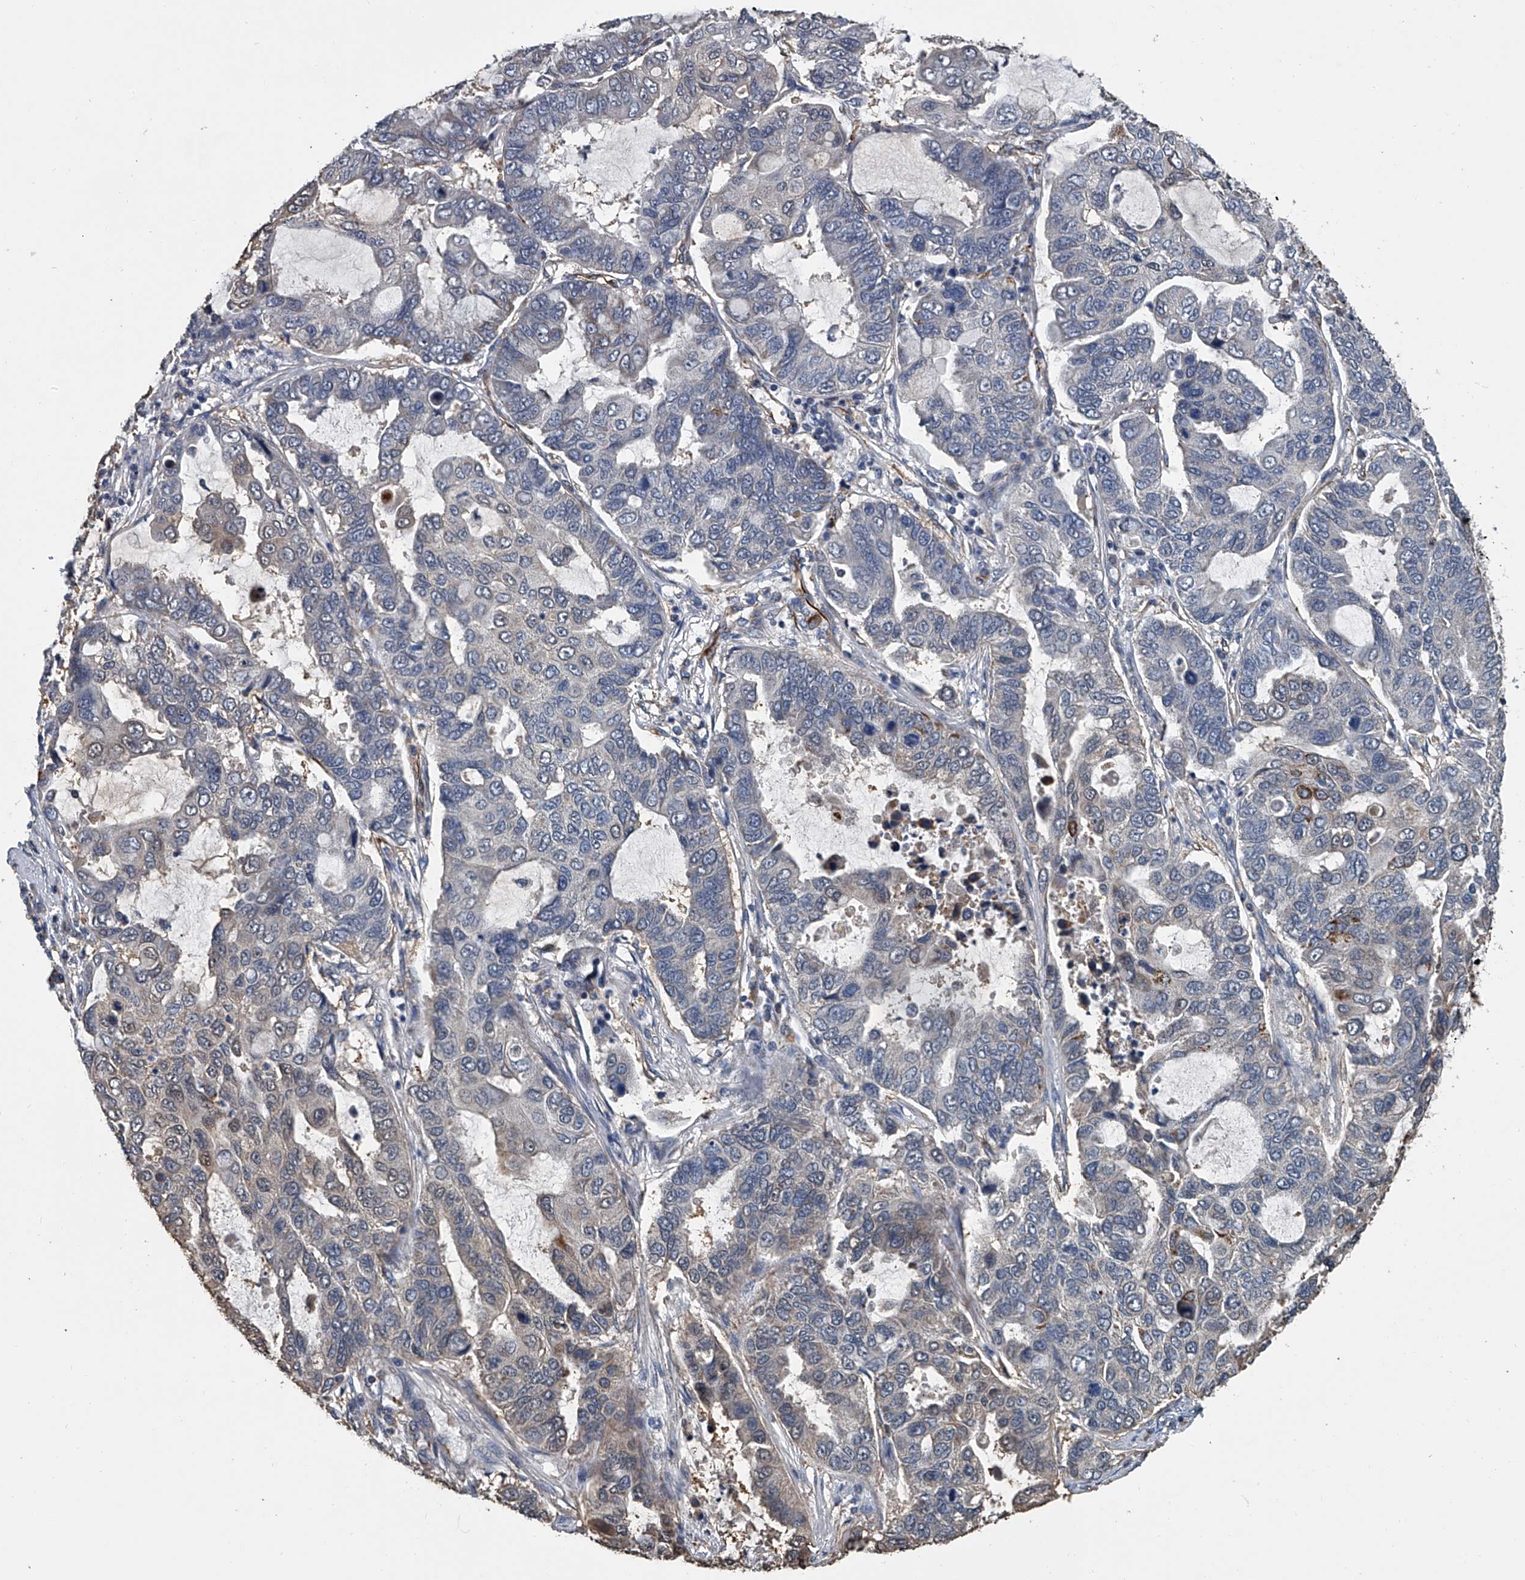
{"staining": {"intensity": "negative", "quantity": "none", "location": "none"}, "tissue": "lung cancer", "cell_type": "Tumor cells", "image_type": "cancer", "snomed": [{"axis": "morphology", "description": "Adenocarcinoma, NOS"}, {"axis": "topography", "description": "Lung"}], "caption": "The photomicrograph exhibits no staining of tumor cells in lung cancer (adenocarcinoma).", "gene": "LDLRAD2", "patient": {"sex": "male", "age": 64}}